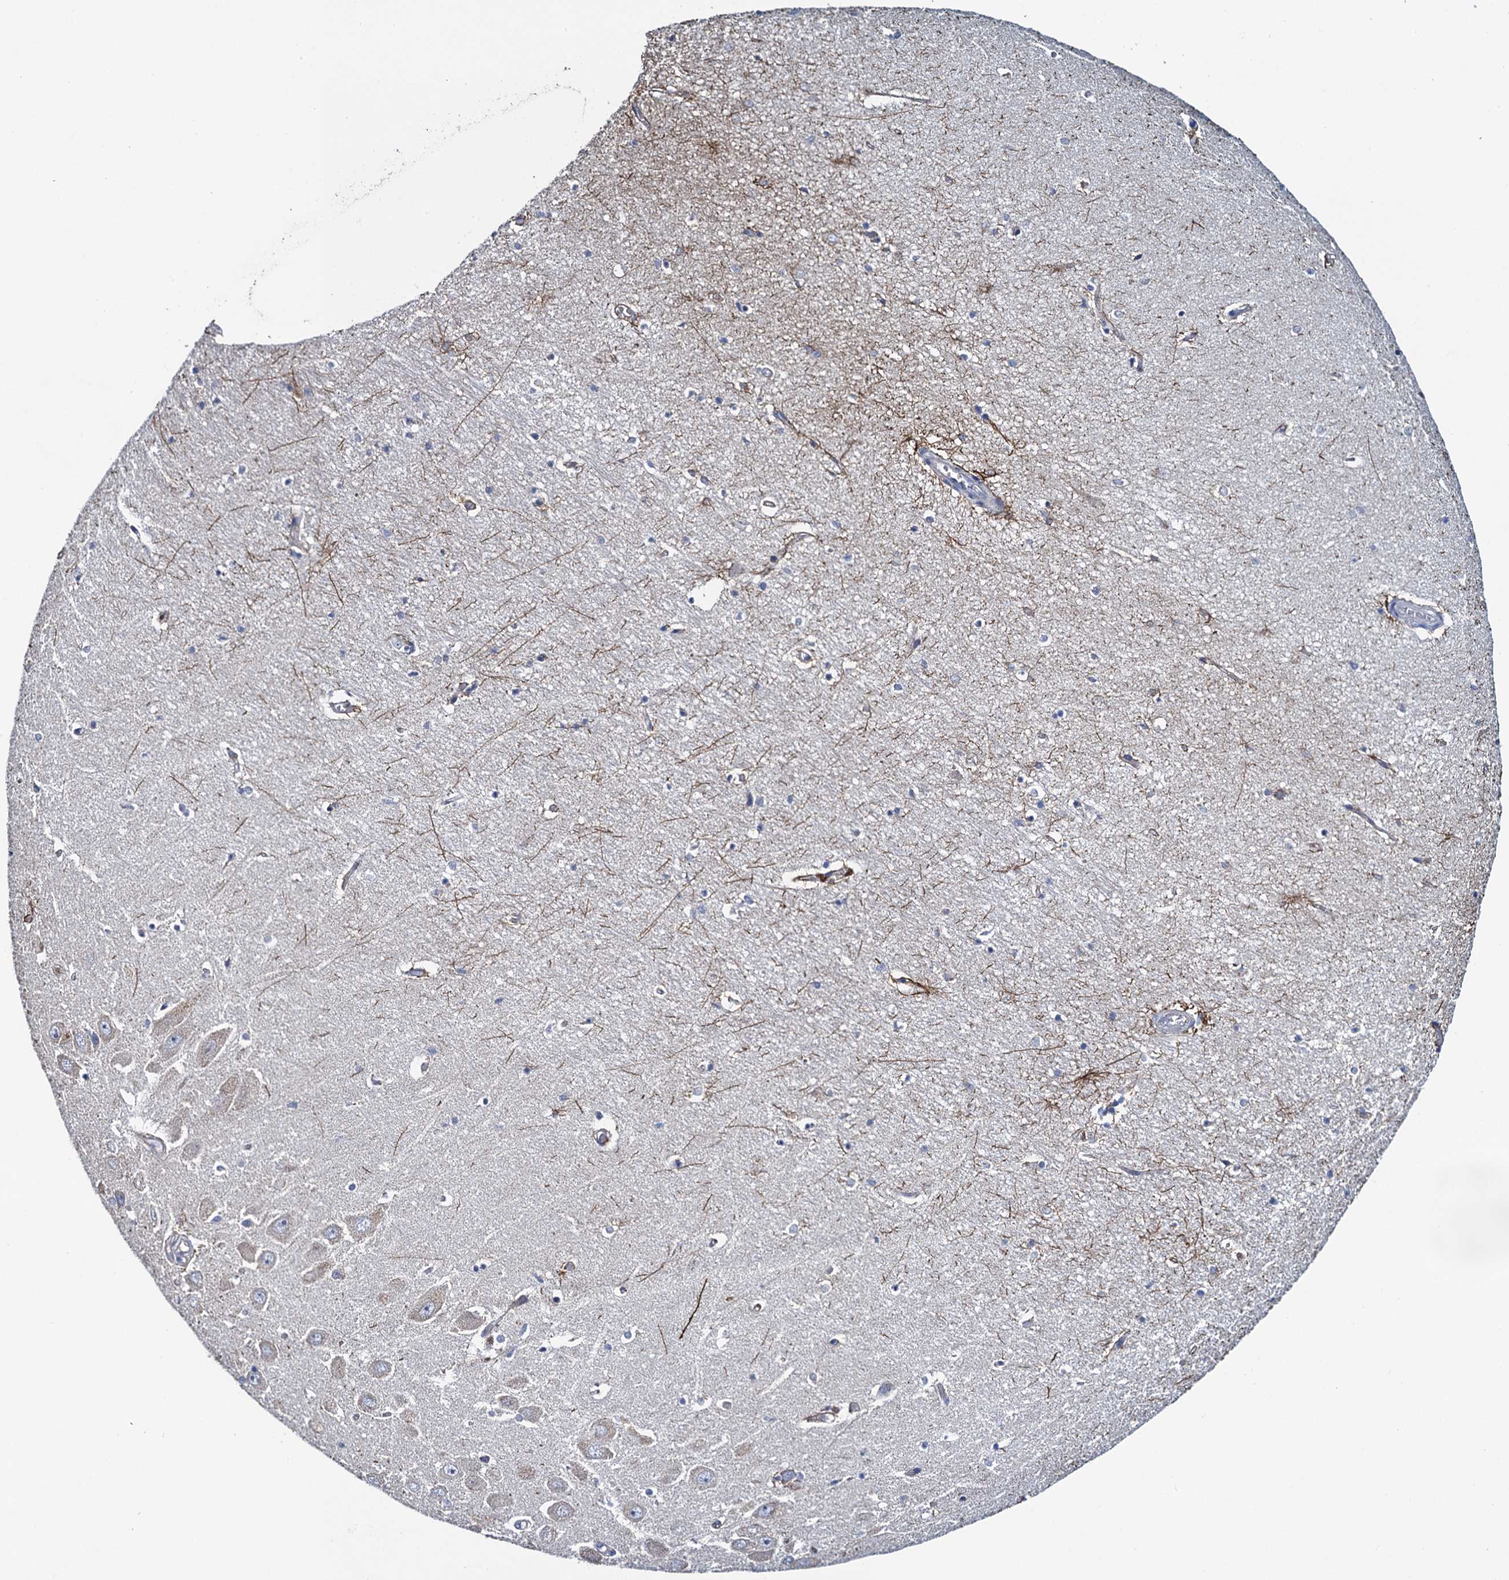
{"staining": {"intensity": "moderate", "quantity": "<25%", "location": "cytoplasmic/membranous"}, "tissue": "hippocampus", "cell_type": "Glial cells", "image_type": "normal", "snomed": [{"axis": "morphology", "description": "Normal tissue, NOS"}, {"axis": "topography", "description": "Hippocampus"}], "caption": "A high-resolution histopathology image shows IHC staining of unremarkable hippocampus, which demonstrates moderate cytoplasmic/membranous positivity in about <25% of glial cells. Immunohistochemistry (ihc) stains the protein of interest in brown and the nuclei are stained blue.", "gene": "ADCY9", "patient": {"sex": "female", "age": 64}}